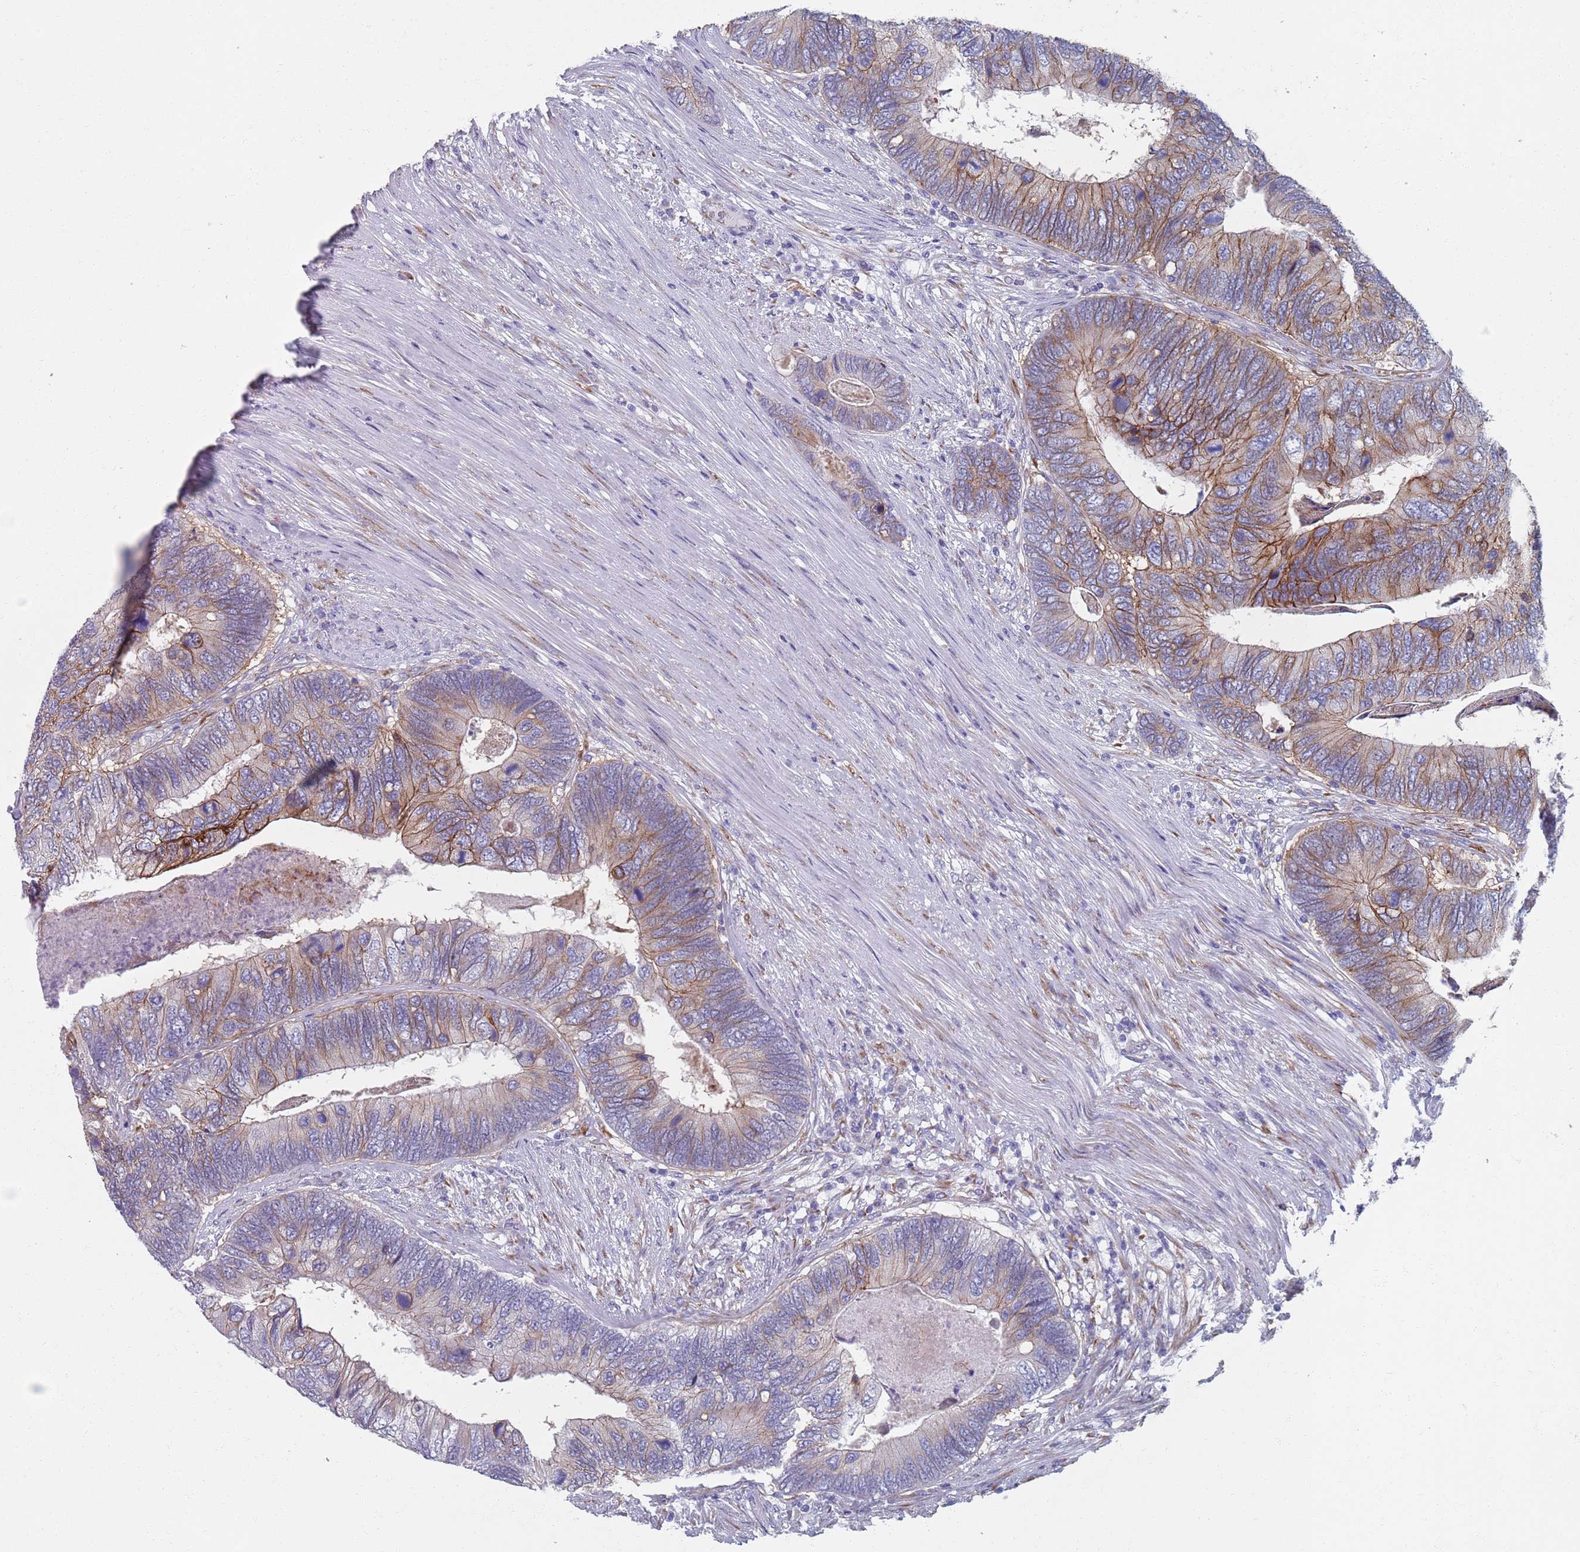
{"staining": {"intensity": "strong", "quantity": "25%-75%", "location": "cytoplasmic/membranous"}, "tissue": "colorectal cancer", "cell_type": "Tumor cells", "image_type": "cancer", "snomed": [{"axis": "morphology", "description": "Adenocarcinoma, NOS"}, {"axis": "topography", "description": "Colon"}], "caption": "Protein expression analysis of human colorectal cancer (adenocarcinoma) reveals strong cytoplasmic/membranous expression in approximately 25%-75% of tumor cells. The staining is performed using DAB (3,3'-diaminobenzidine) brown chromogen to label protein expression. The nuclei are counter-stained blue using hematoxylin.", "gene": "PLOD1", "patient": {"sex": "female", "age": 67}}